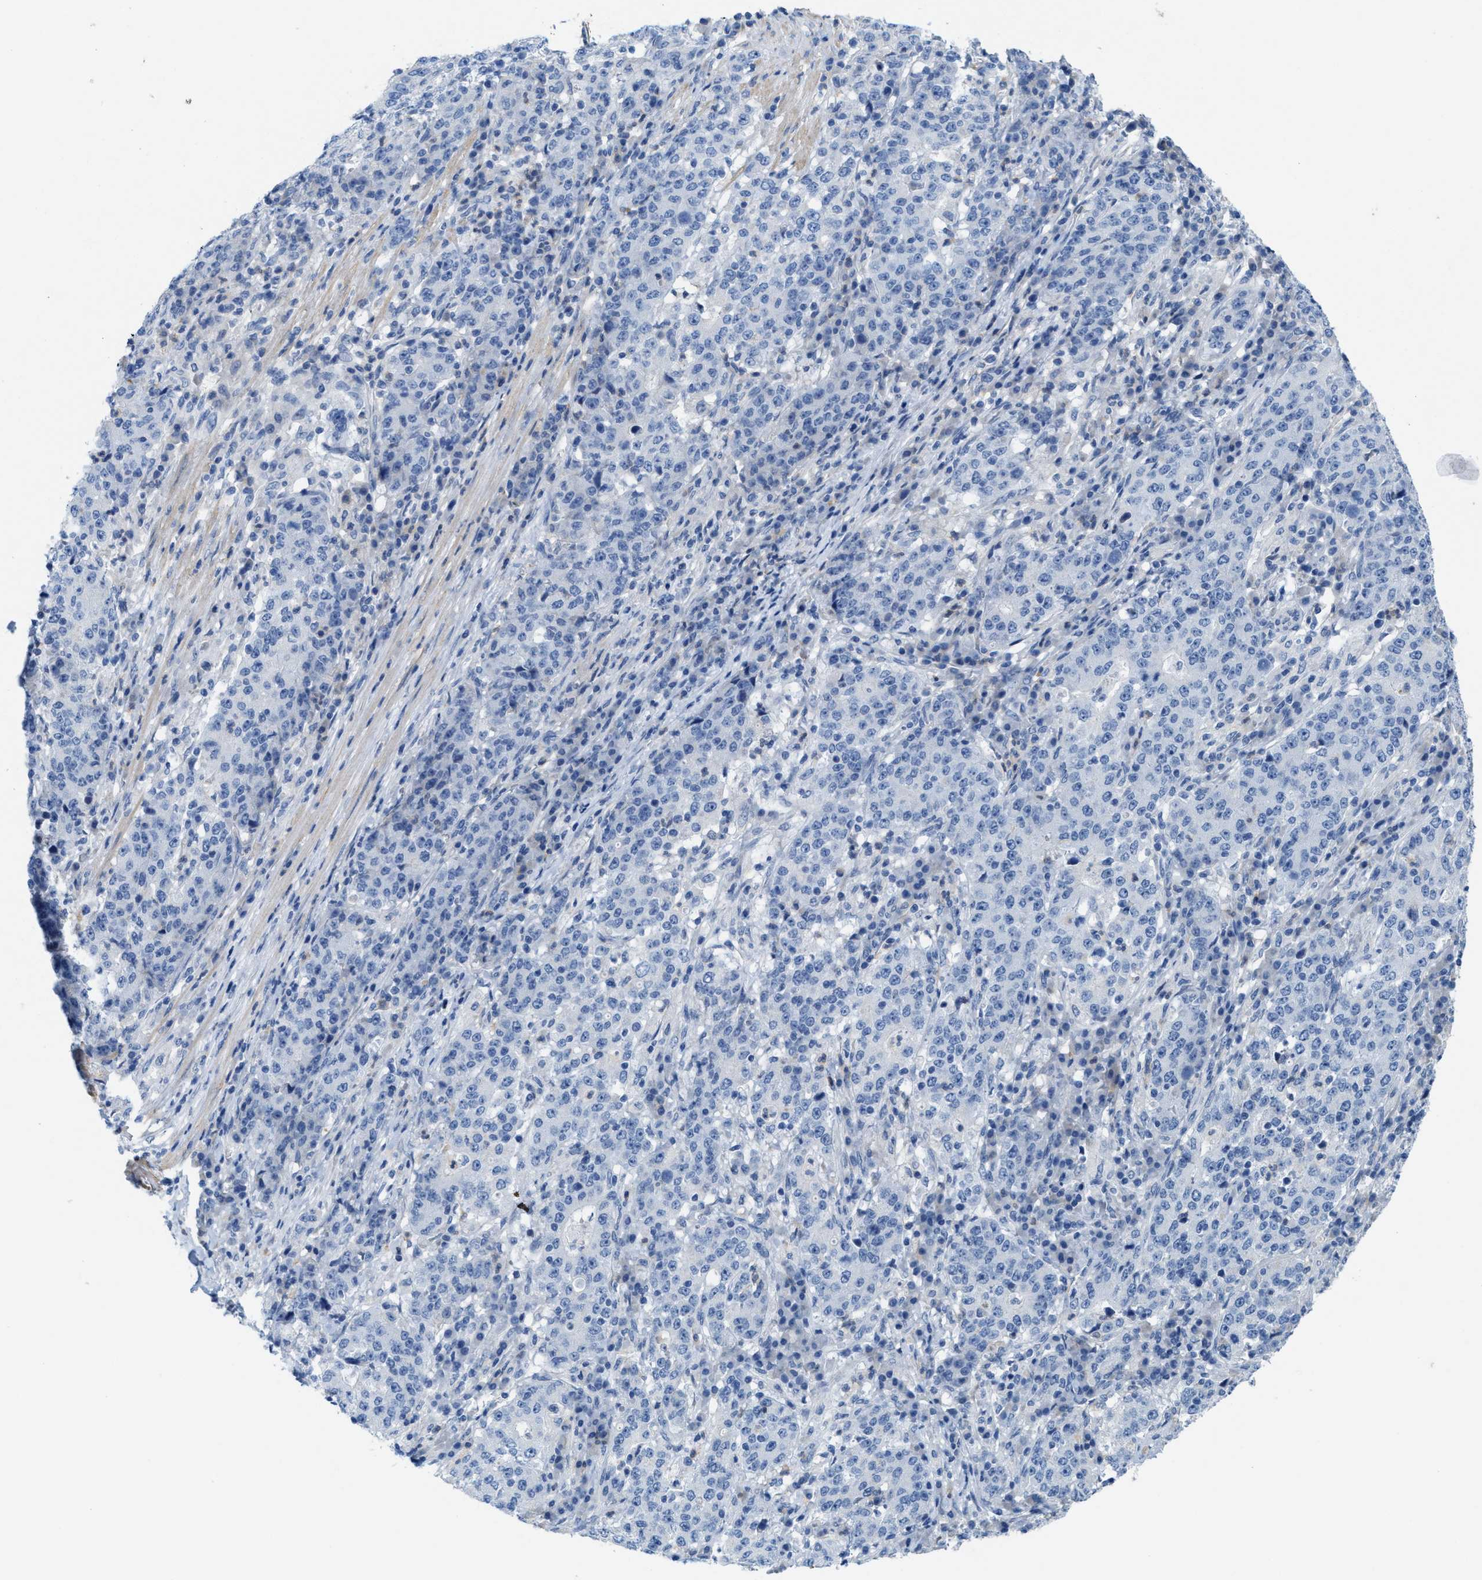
{"staining": {"intensity": "negative", "quantity": "none", "location": "none"}, "tissue": "stomach cancer", "cell_type": "Tumor cells", "image_type": "cancer", "snomed": [{"axis": "morphology", "description": "Adenocarcinoma, NOS"}, {"axis": "topography", "description": "Stomach"}], "caption": "The IHC image has no significant staining in tumor cells of stomach cancer (adenocarcinoma) tissue.", "gene": "CPA2", "patient": {"sex": "male", "age": 59}}